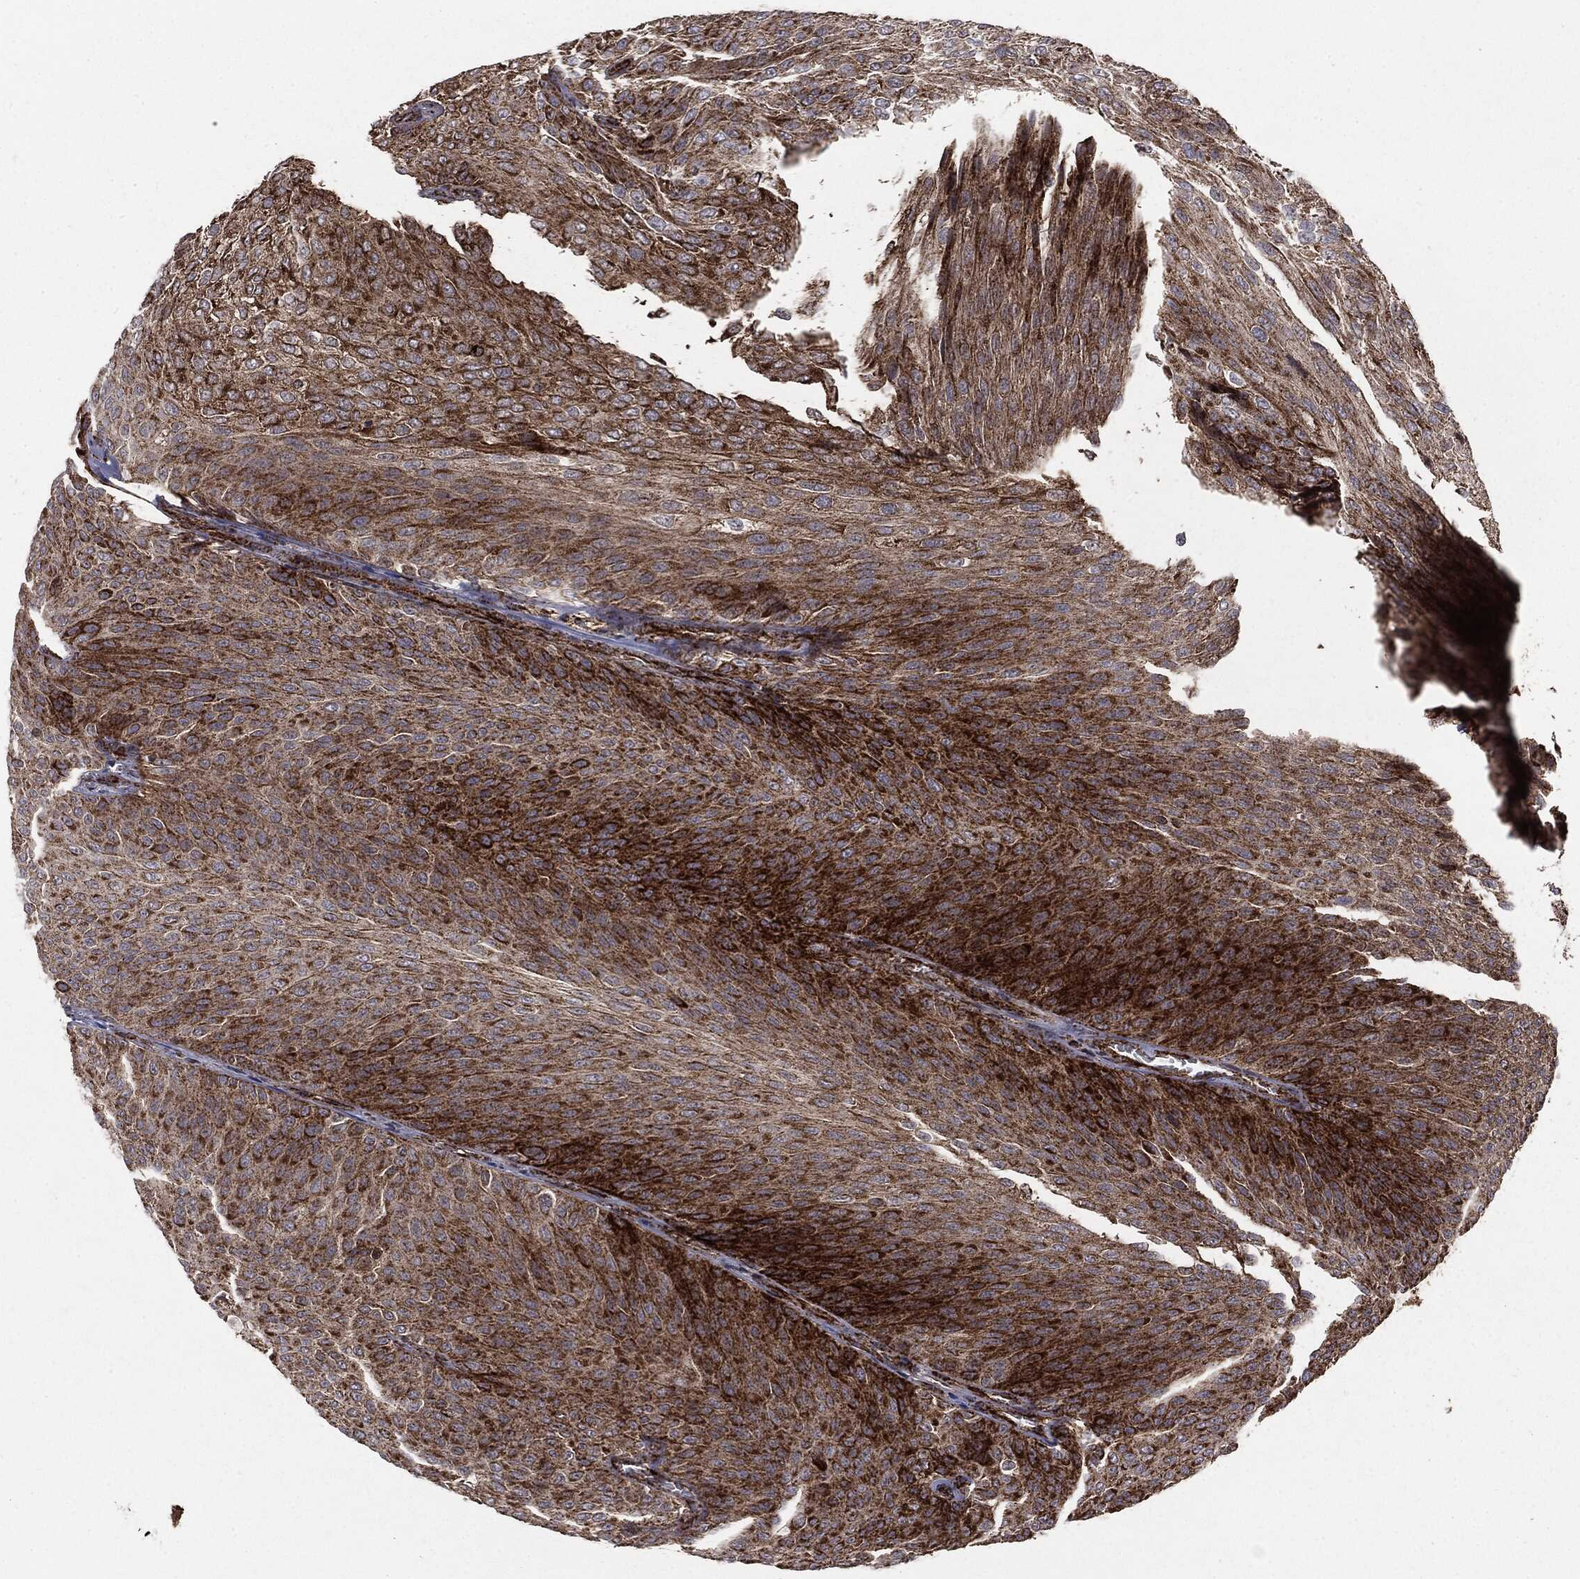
{"staining": {"intensity": "strong", "quantity": ">75%", "location": "cytoplasmic/membranous"}, "tissue": "urothelial cancer", "cell_type": "Tumor cells", "image_type": "cancer", "snomed": [{"axis": "morphology", "description": "Urothelial carcinoma, Low grade"}, {"axis": "topography", "description": "Ureter, NOS"}, {"axis": "topography", "description": "Urinary bladder"}], "caption": "DAB immunohistochemical staining of urothelial carcinoma (low-grade) displays strong cytoplasmic/membranous protein positivity in about >75% of tumor cells.", "gene": "MAP2K1", "patient": {"sex": "male", "age": 78}}